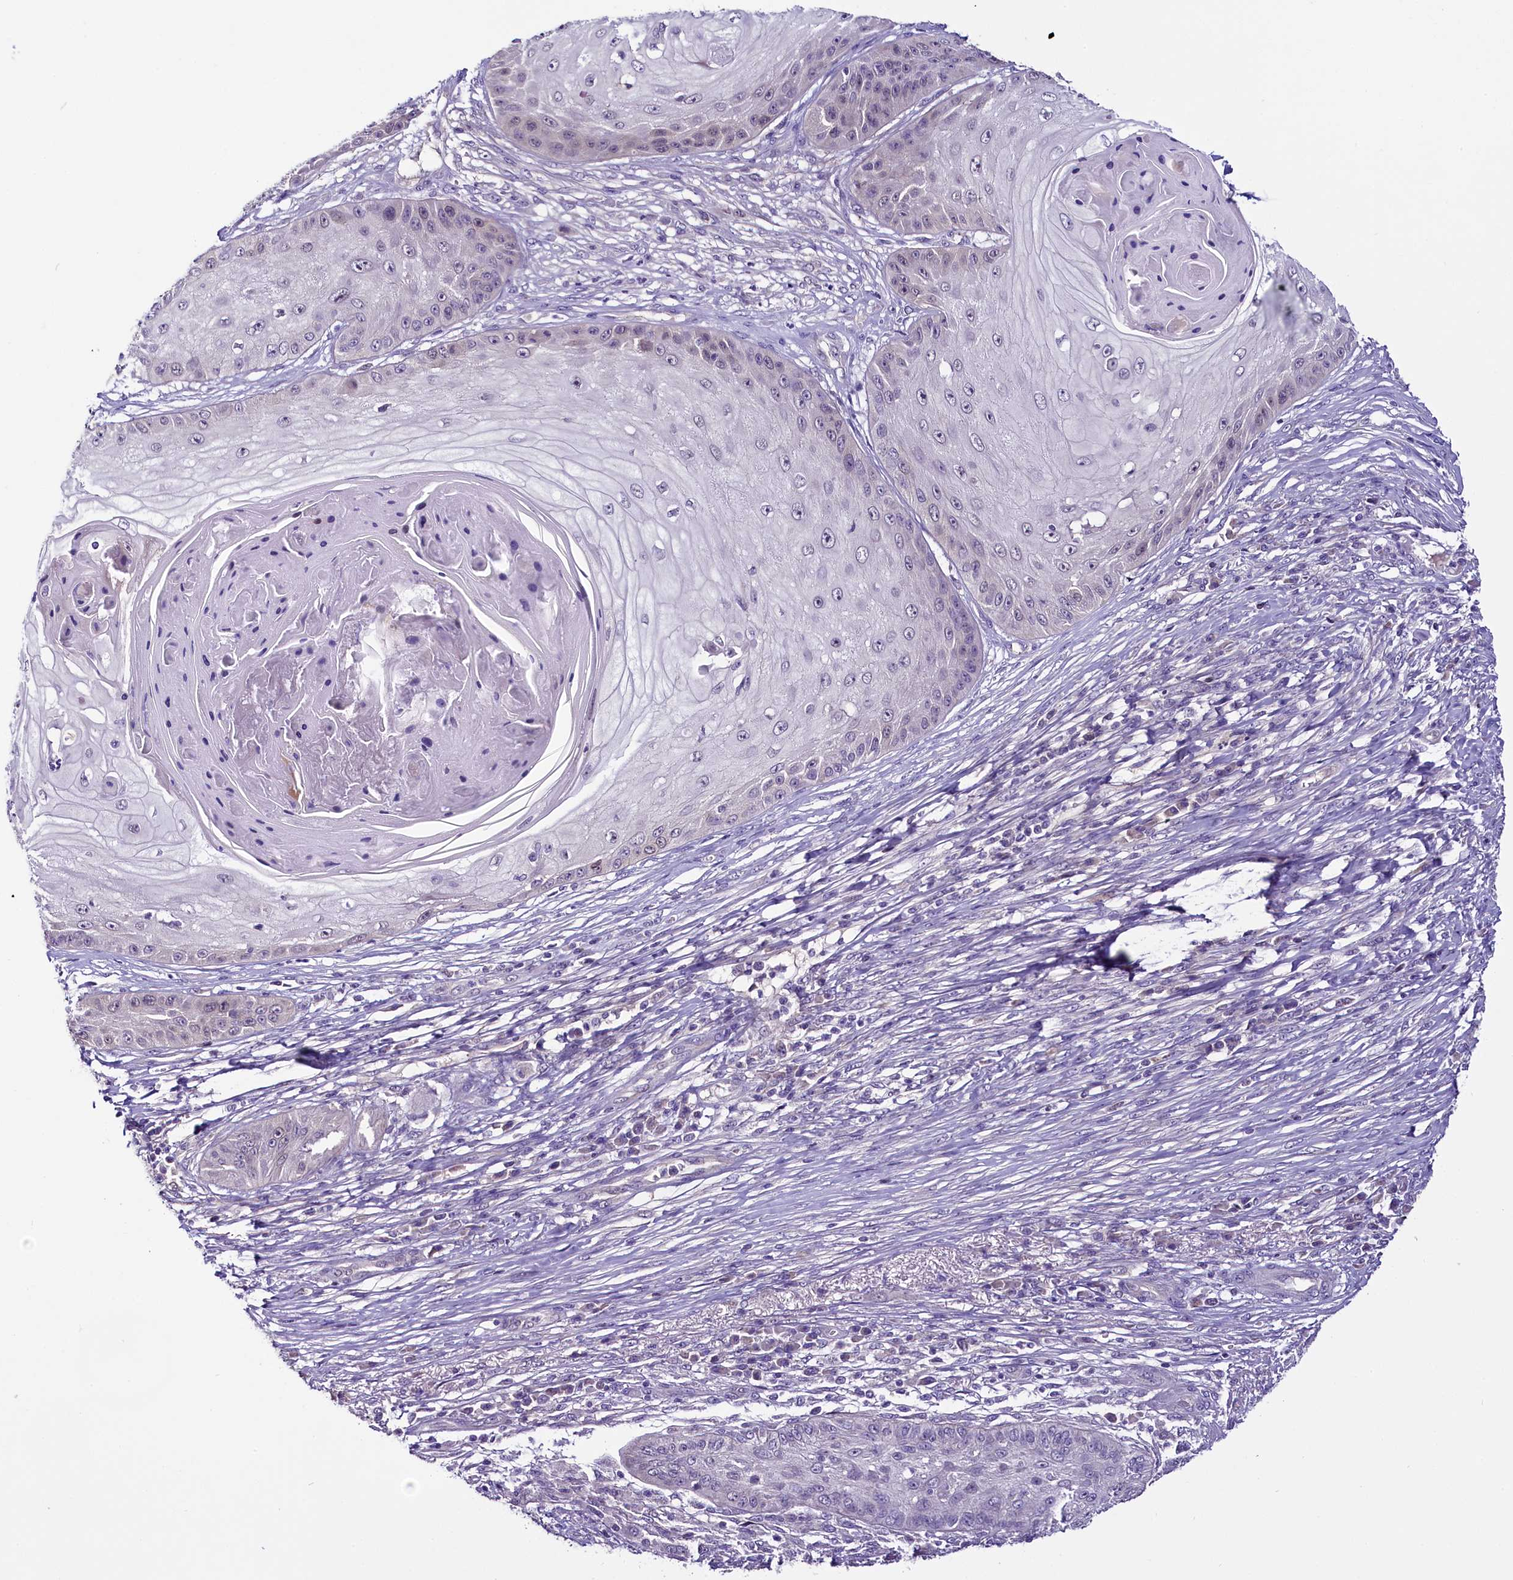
{"staining": {"intensity": "negative", "quantity": "none", "location": "none"}, "tissue": "skin cancer", "cell_type": "Tumor cells", "image_type": "cancer", "snomed": [{"axis": "morphology", "description": "Squamous cell carcinoma, NOS"}, {"axis": "topography", "description": "Skin"}], "caption": "Tumor cells show no significant expression in skin cancer (squamous cell carcinoma). The staining is performed using DAB brown chromogen with nuclei counter-stained in using hematoxylin.", "gene": "C9orf40", "patient": {"sex": "male", "age": 70}}